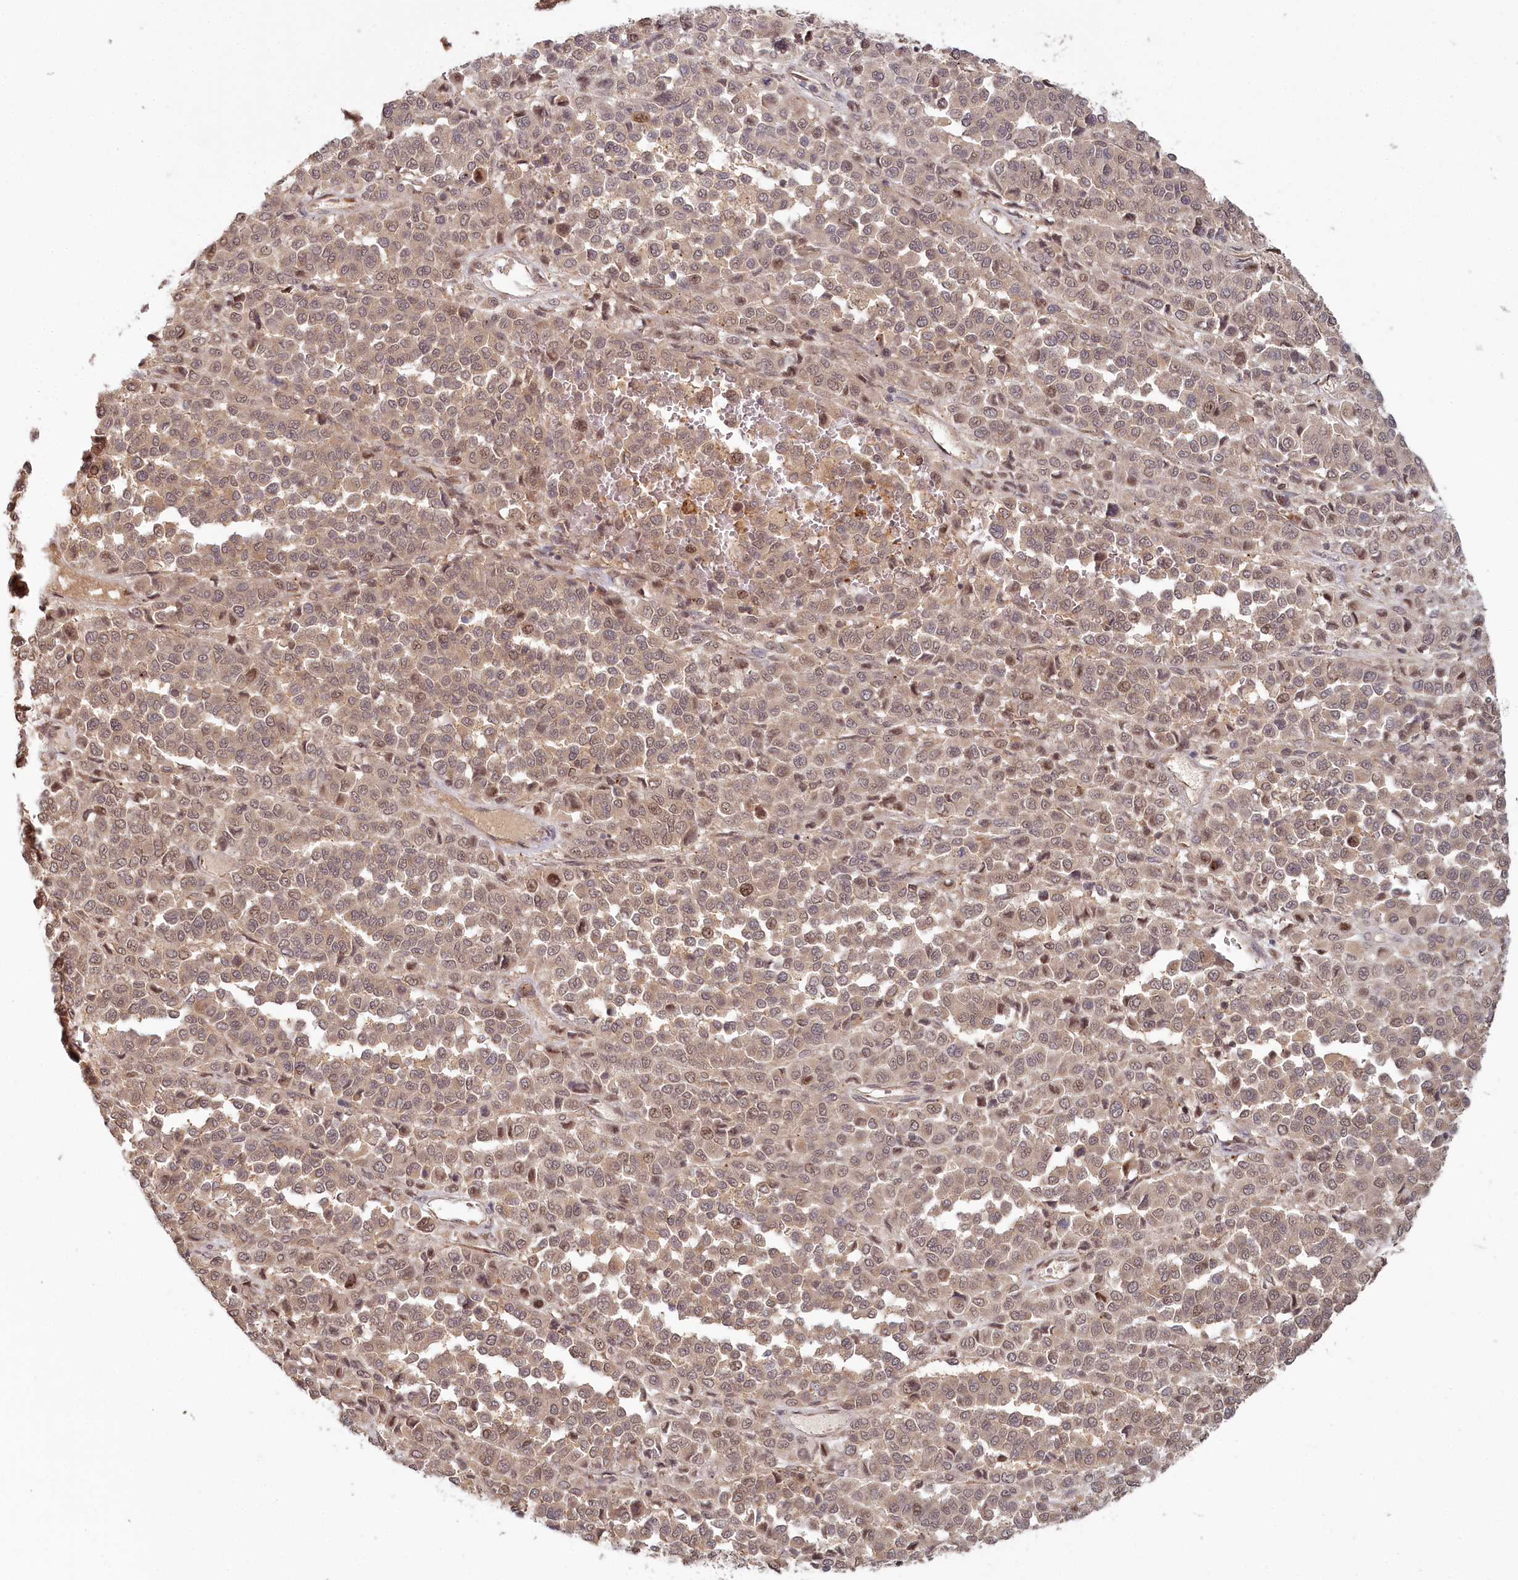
{"staining": {"intensity": "weak", "quantity": ">75%", "location": "cytoplasmic/membranous,nuclear"}, "tissue": "melanoma", "cell_type": "Tumor cells", "image_type": "cancer", "snomed": [{"axis": "morphology", "description": "Malignant melanoma, Metastatic site"}, {"axis": "topography", "description": "Pancreas"}], "caption": "Weak cytoplasmic/membranous and nuclear positivity for a protein is identified in about >75% of tumor cells of malignant melanoma (metastatic site) using immunohistochemistry (IHC).", "gene": "WAPL", "patient": {"sex": "female", "age": 30}}